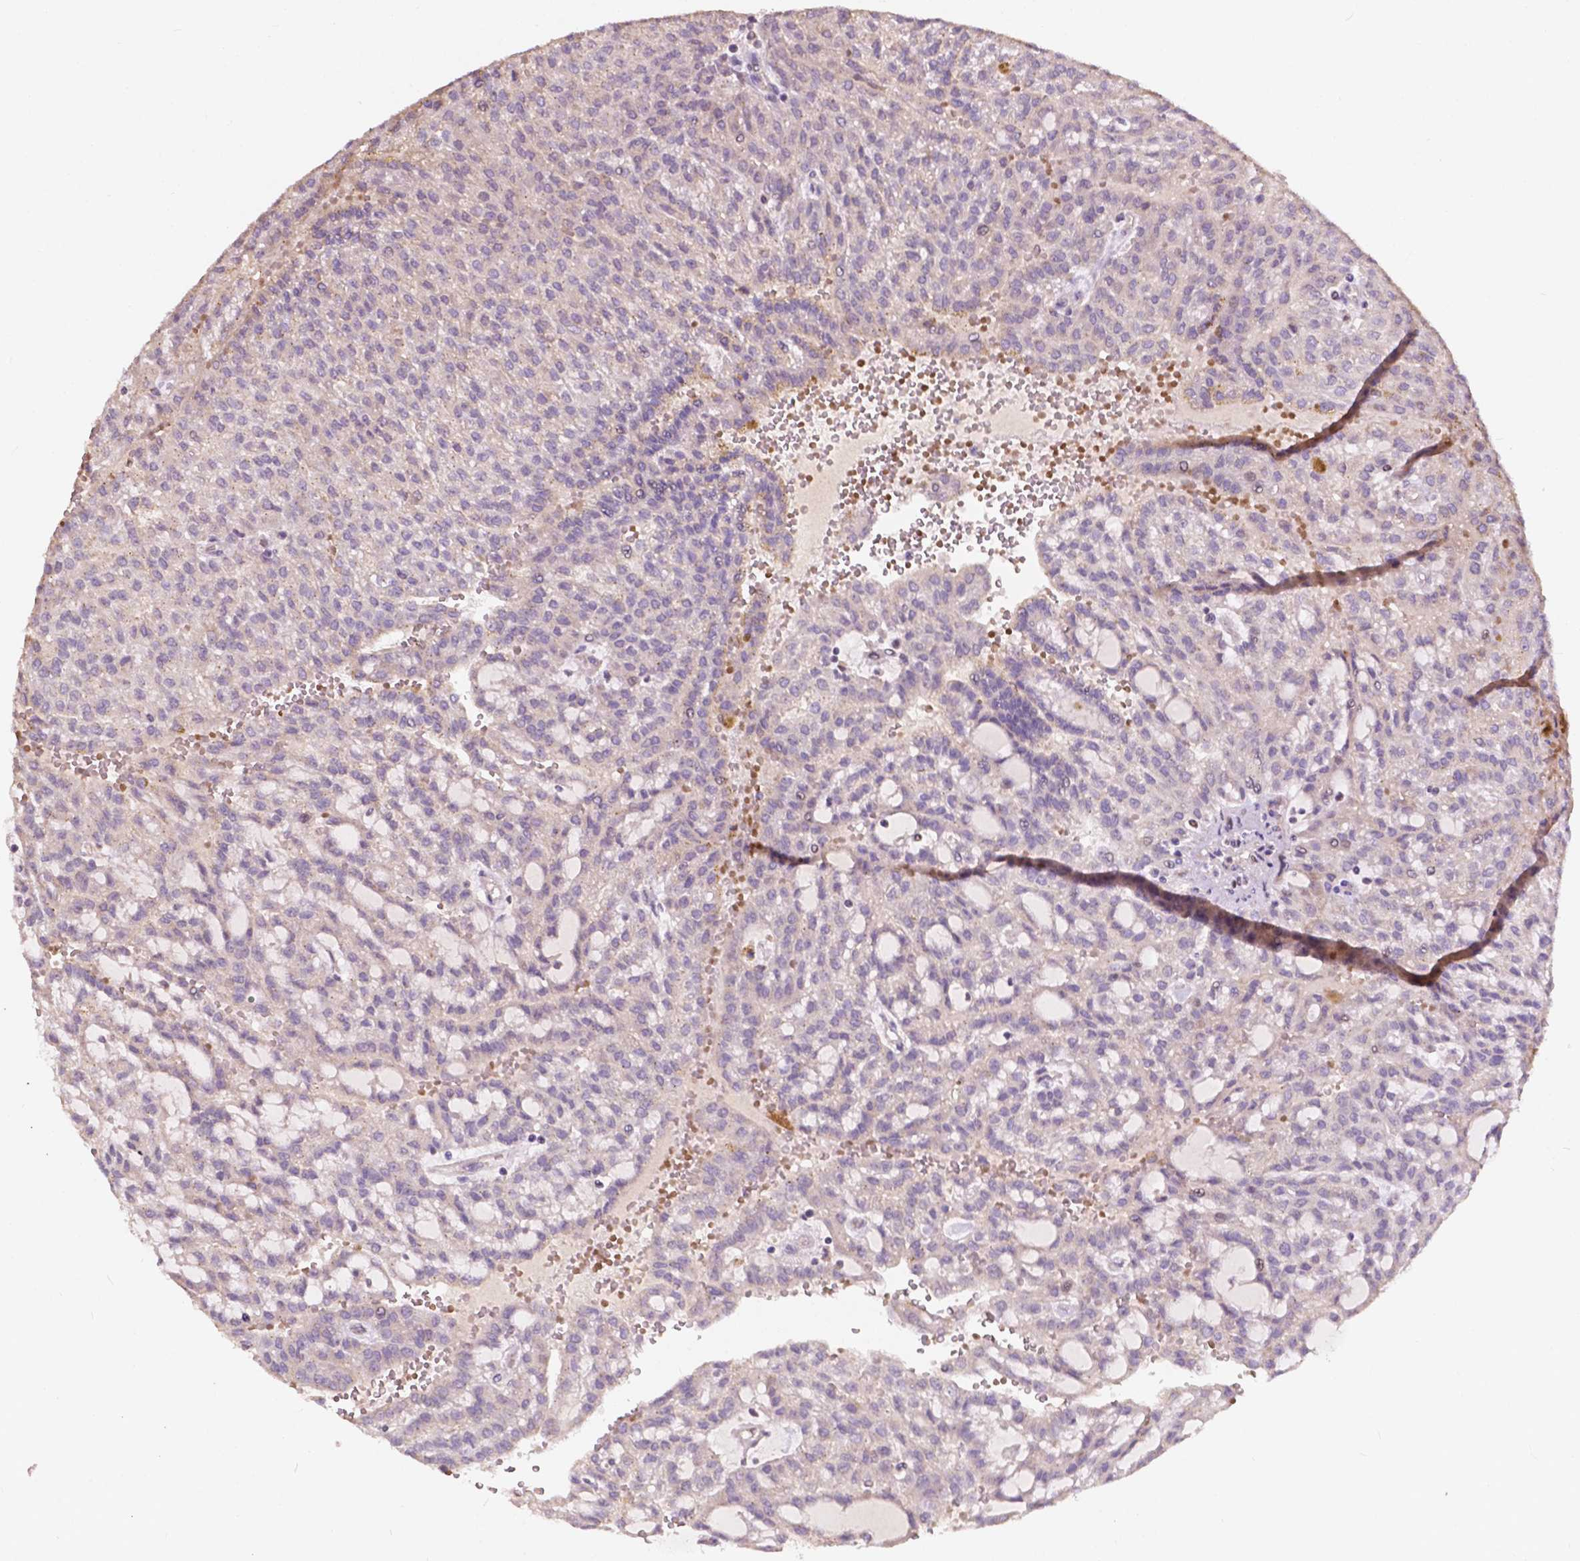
{"staining": {"intensity": "negative", "quantity": "none", "location": "none"}, "tissue": "renal cancer", "cell_type": "Tumor cells", "image_type": "cancer", "snomed": [{"axis": "morphology", "description": "Adenocarcinoma, NOS"}, {"axis": "topography", "description": "Kidney"}], "caption": "High power microscopy photomicrograph of an IHC image of renal adenocarcinoma, revealing no significant expression in tumor cells.", "gene": "DUSP16", "patient": {"sex": "male", "age": 63}}